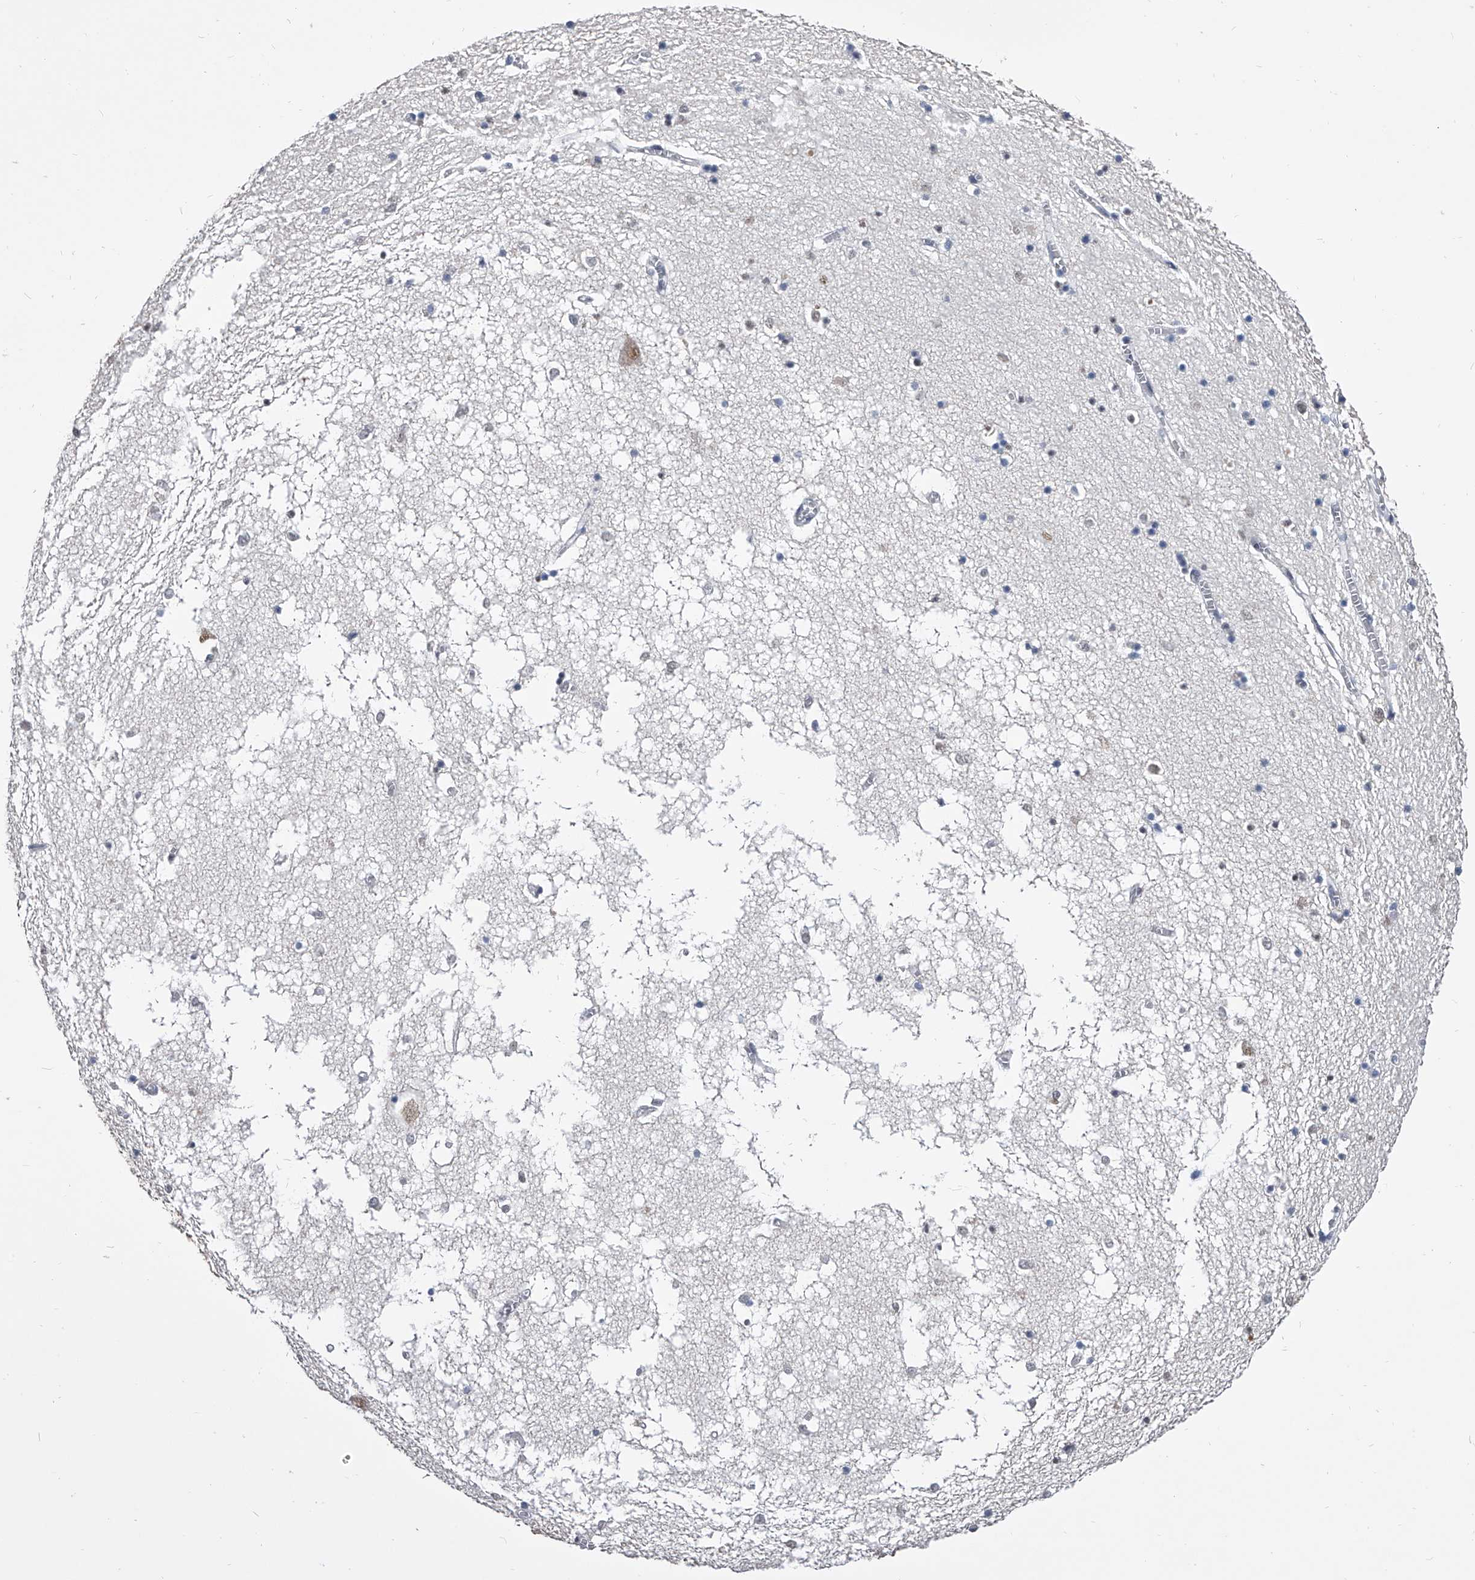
{"staining": {"intensity": "negative", "quantity": "none", "location": "none"}, "tissue": "hippocampus", "cell_type": "Glial cells", "image_type": "normal", "snomed": [{"axis": "morphology", "description": "Normal tissue, NOS"}, {"axis": "topography", "description": "Hippocampus"}], "caption": "Glial cells show no significant positivity in benign hippocampus. Brightfield microscopy of immunohistochemistry stained with DAB (3,3'-diaminobenzidine) (brown) and hematoxylin (blue), captured at high magnification.", "gene": "CMTR1", "patient": {"sex": "male", "age": 70}}